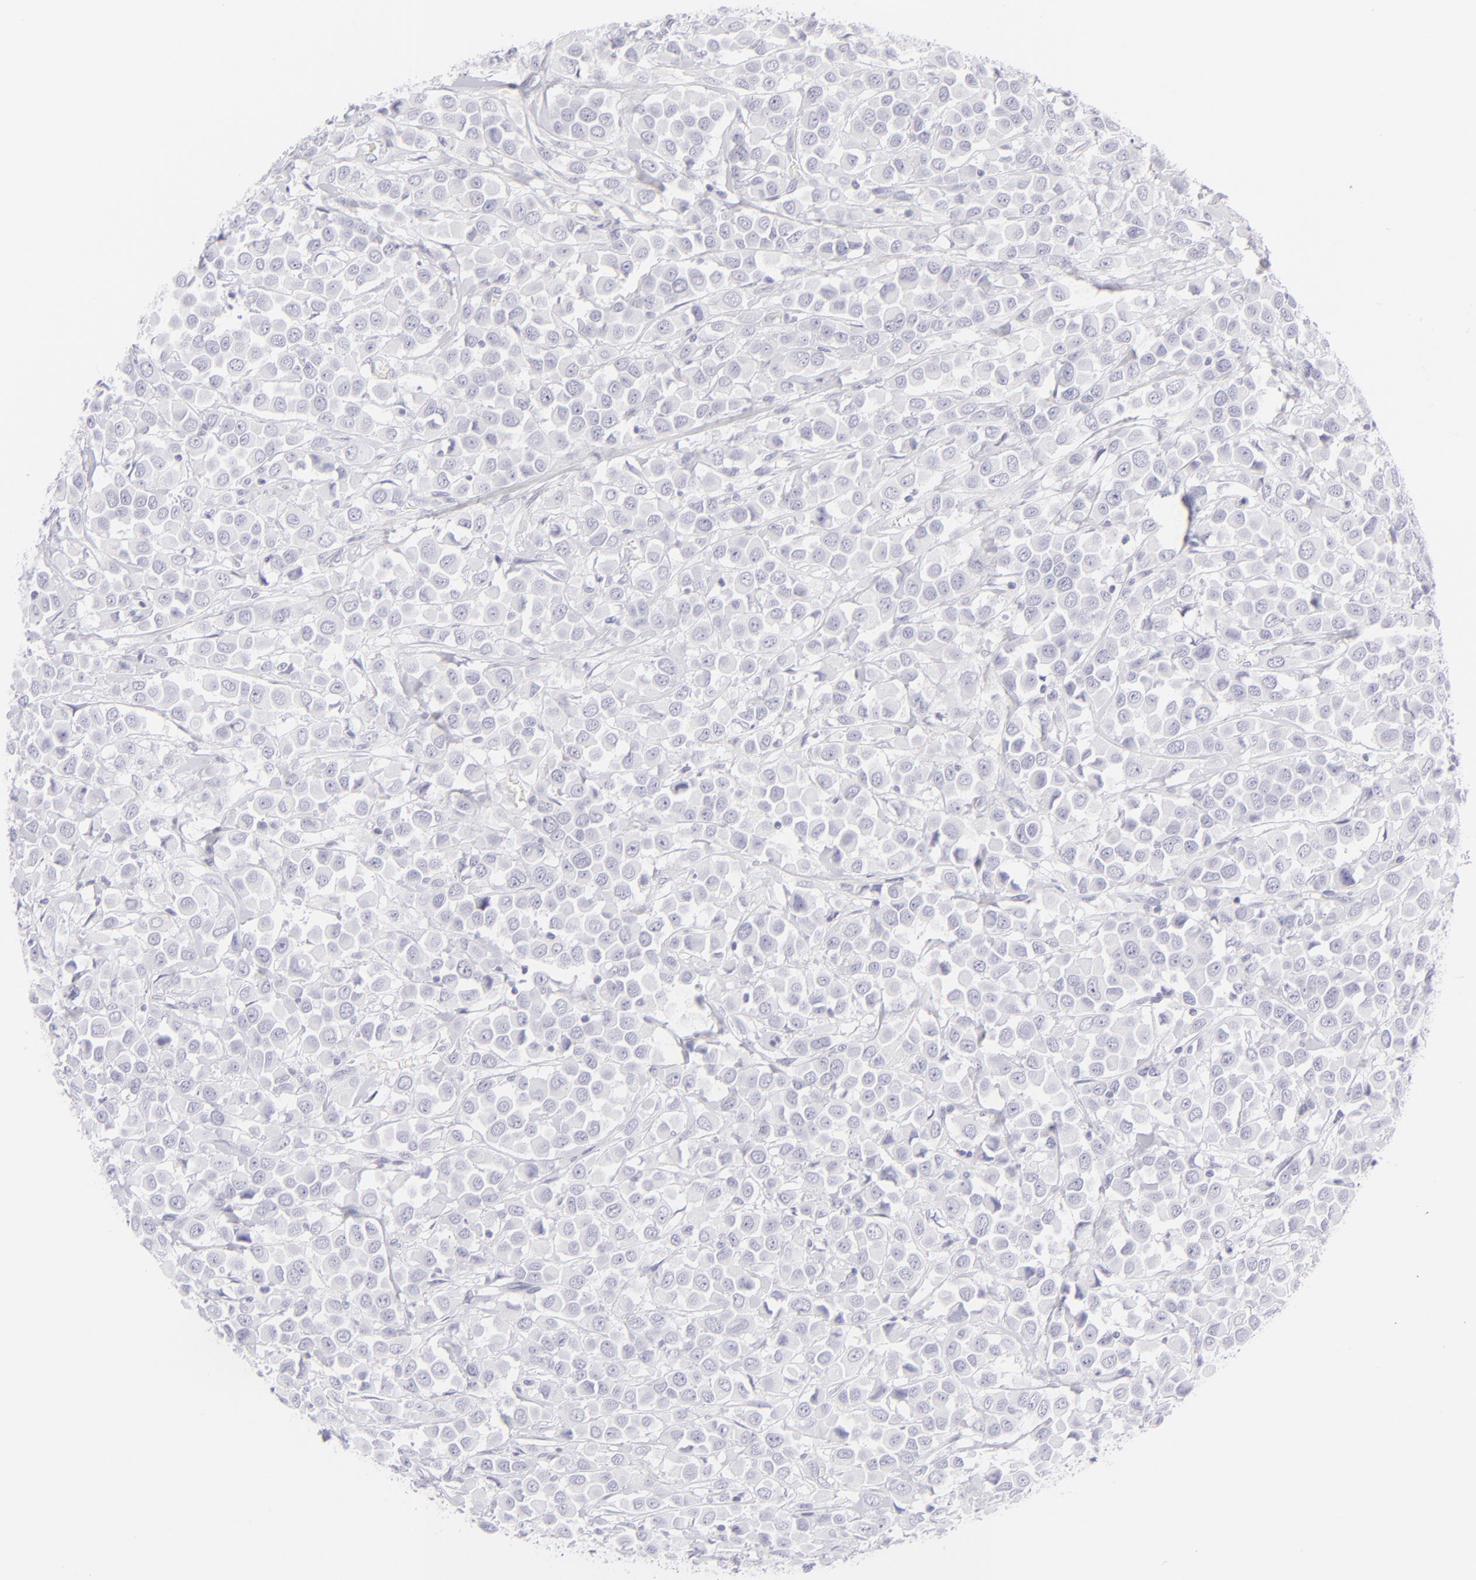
{"staining": {"intensity": "negative", "quantity": "none", "location": "none"}, "tissue": "breast cancer", "cell_type": "Tumor cells", "image_type": "cancer", "snomed": [{"axis": "morphology", "description": "Duct carcinoma"}, {"axis": "topography", "description": "Breast"}], "caption": "This is an immunohistochemistry (IHC) histopathology image of breast cancer (intraductal carcinoma). There is no expression in tumor cells.", "gene": "FCER2", "patient": {"sex": "female", "age": 61}}